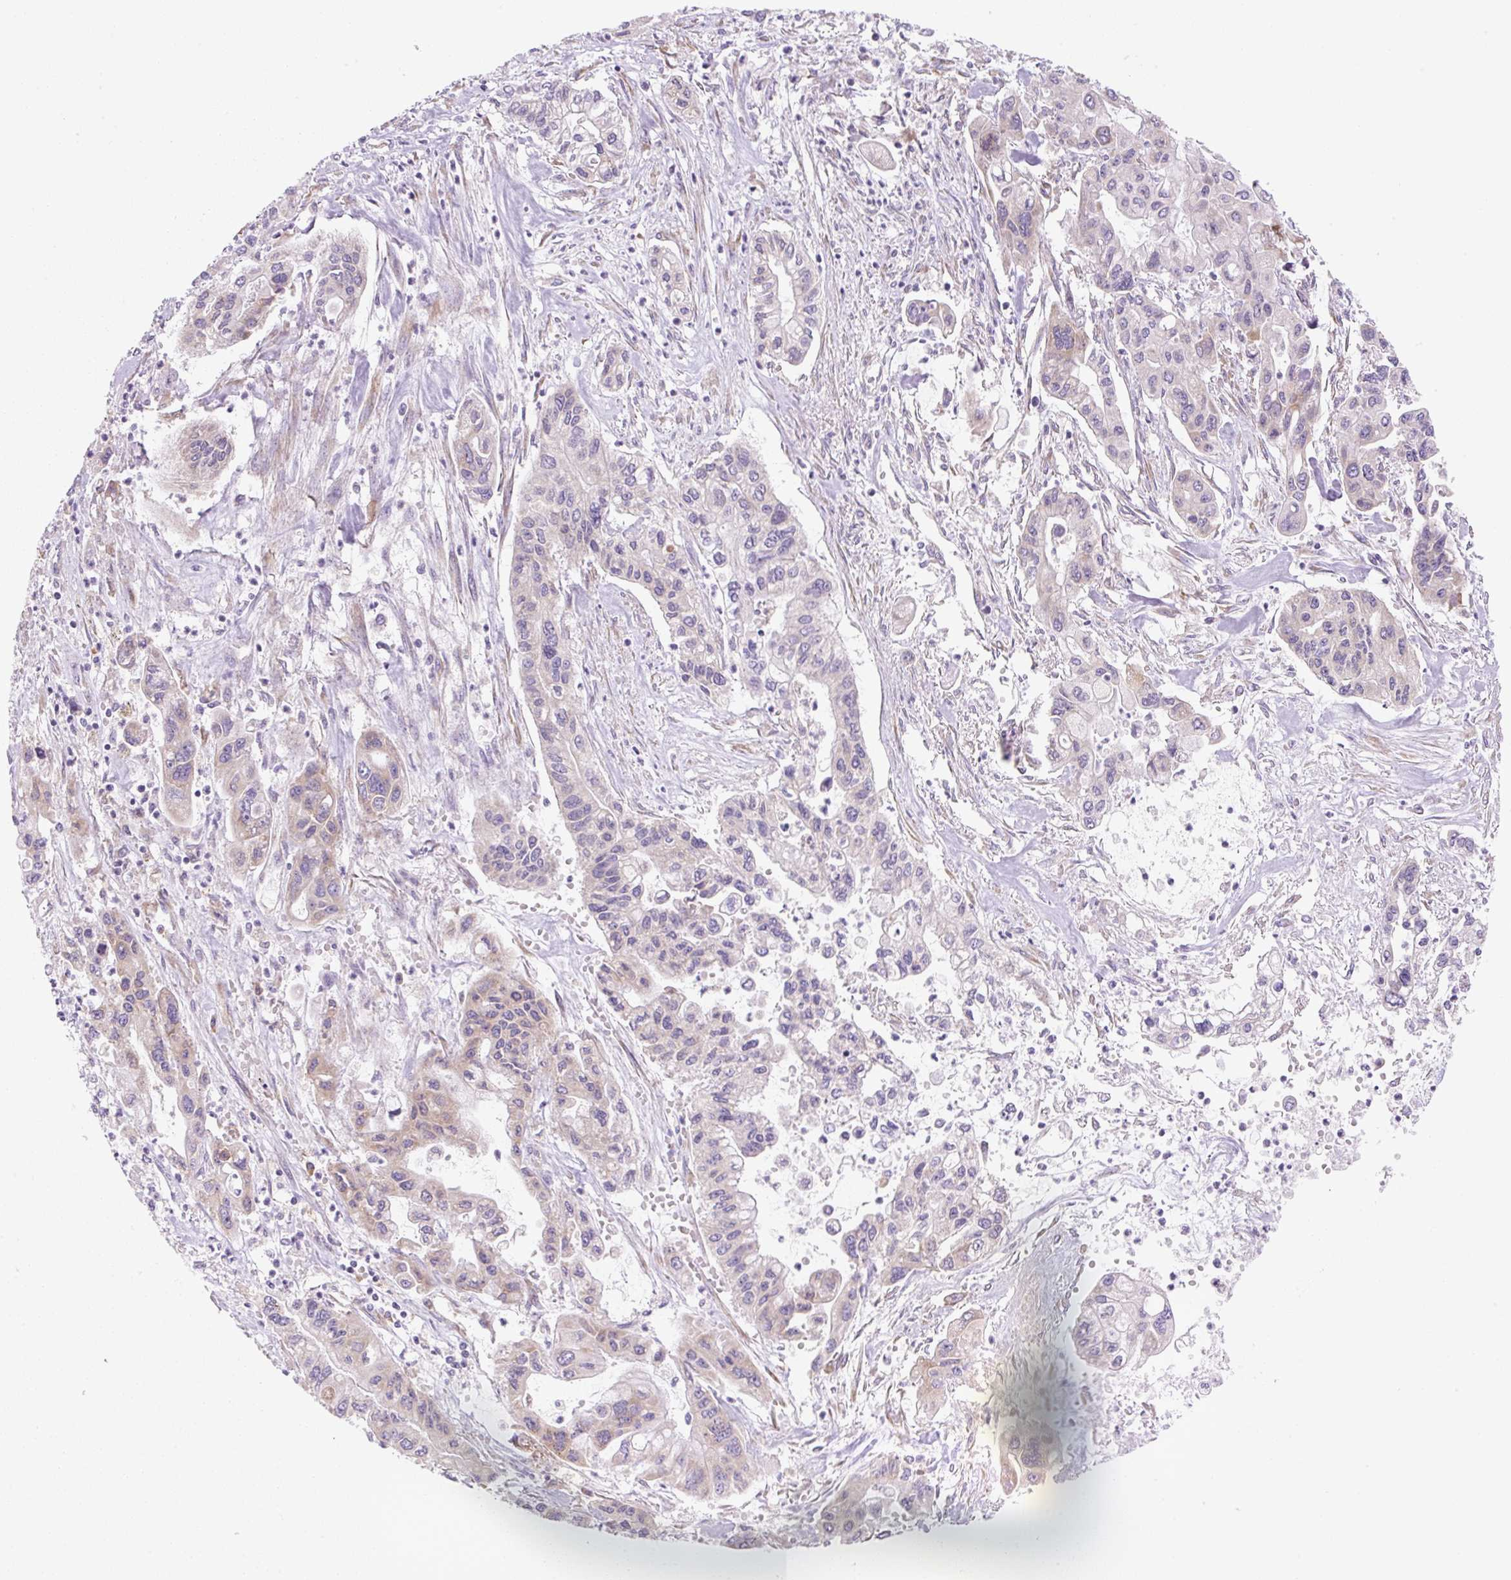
{"staining": {"intensity": "weak", "quantity": "25%-75%", "location": "cytoplasmic/membranous"}, "tissue": "pancreatic cancer", "cell_type": "Tumor cells", "image_type": "cancer", "snomed": [{"axis": "morphology", "description": "Adenocarcinoma, NOS"}, {"axis": "topography", "description": "Pancreas"}], "caption": "Immunohistochemistry (IHC) of adenocarcinoma (pancreatic) demonstrates low levels of weak cytoplasmic/membranous expression in about 25%-75% of tumor cells.", "gene": "RPL18A", "patient": {"sex": "male", "age": 62}}